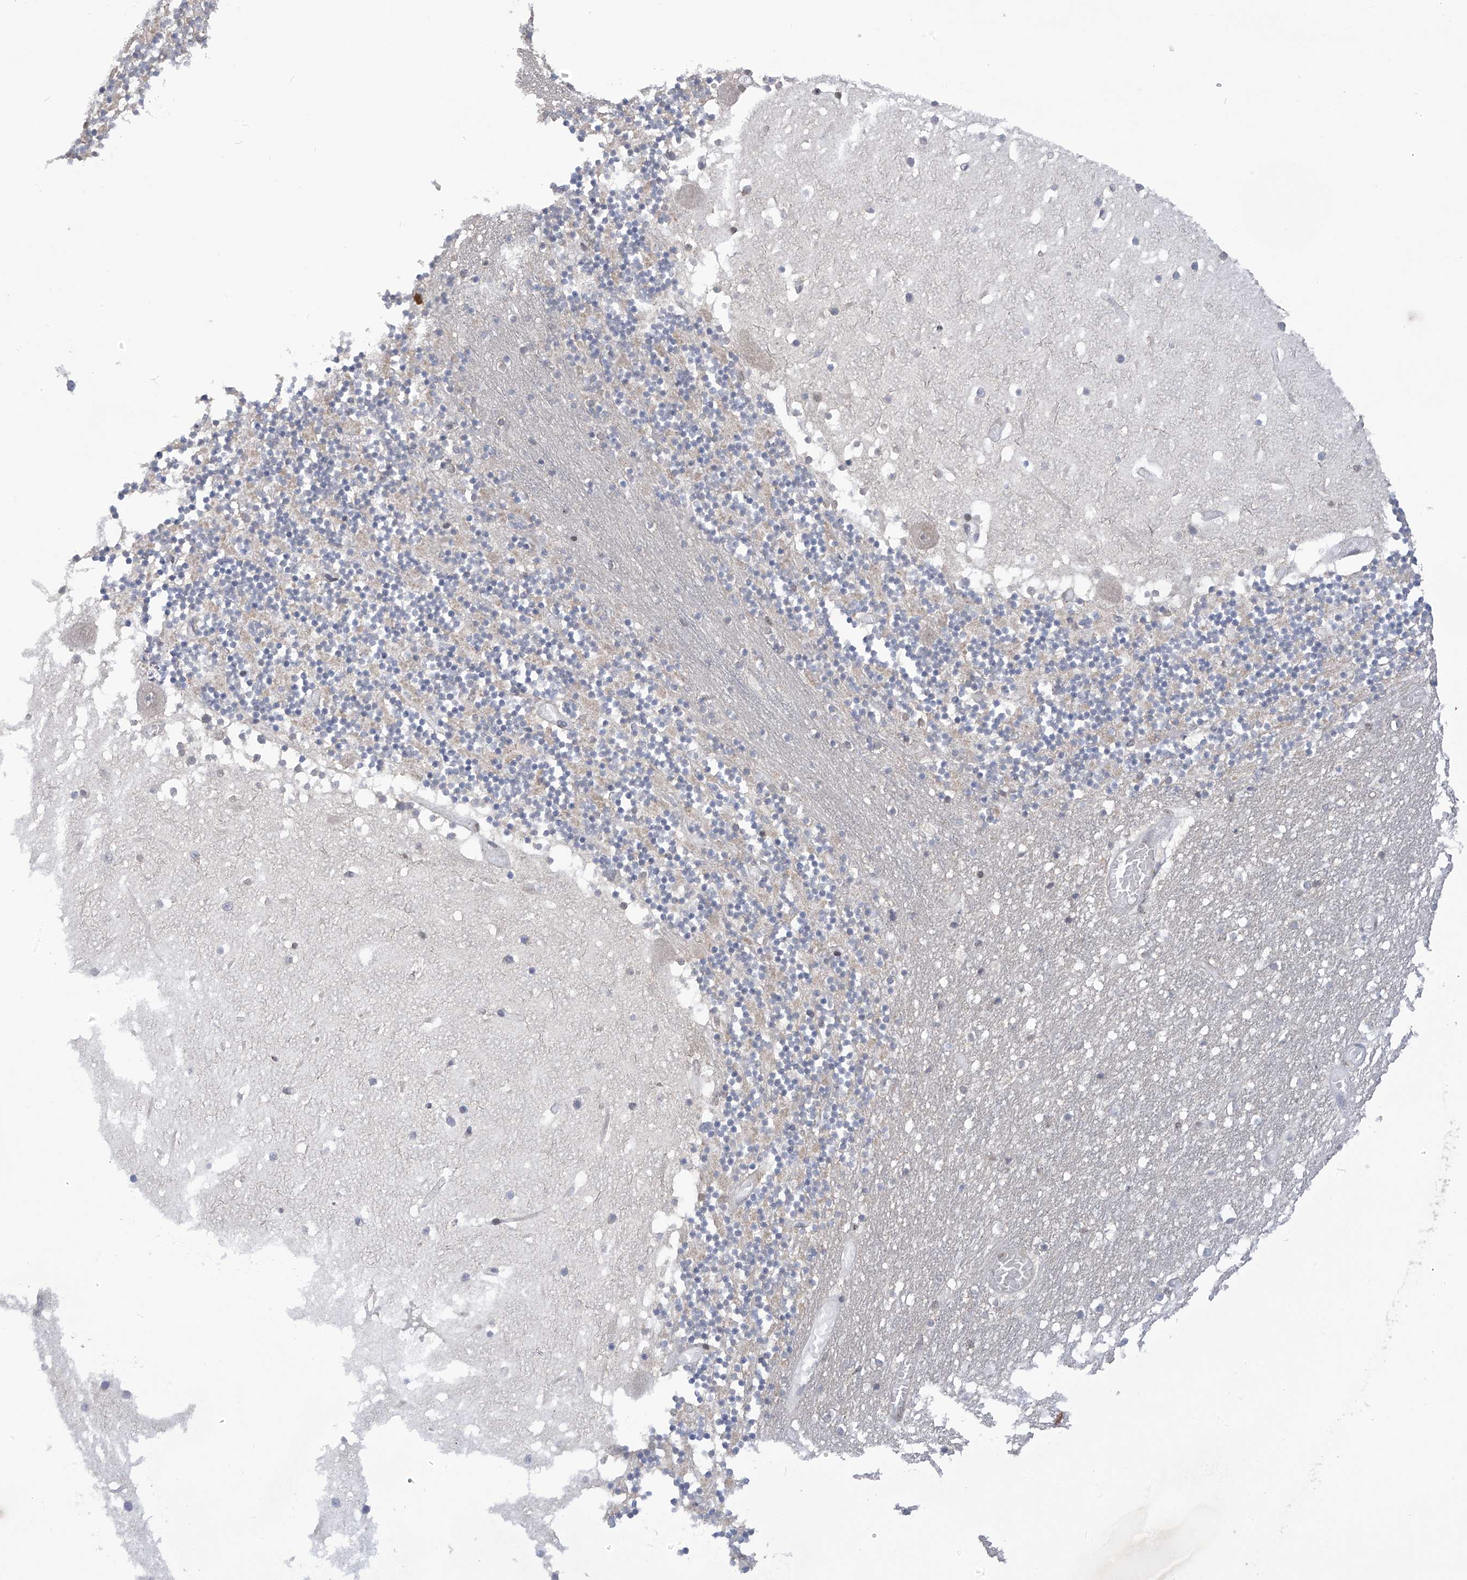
{"staining": {"intensity": "moderate", "quantity": "25%-75%", "location": "cytoplasmic/membranous"}, "tissue": "cerebellum", "cell_type": "Cells in granular layer", "image_type": "normal", "snomed": [{"axis": "morphology", "description": "Normal tissue, NOS"}, {"axis": "topography", "description": "Cerebellum"}], "caption": "The immunohistochemical stain labels moderate cytoplasmic/membranous expression in cells in granular layer of normal cerebellum.", "gene": "KIAA1522", "patient": {"sex": "female", "age": 28}}